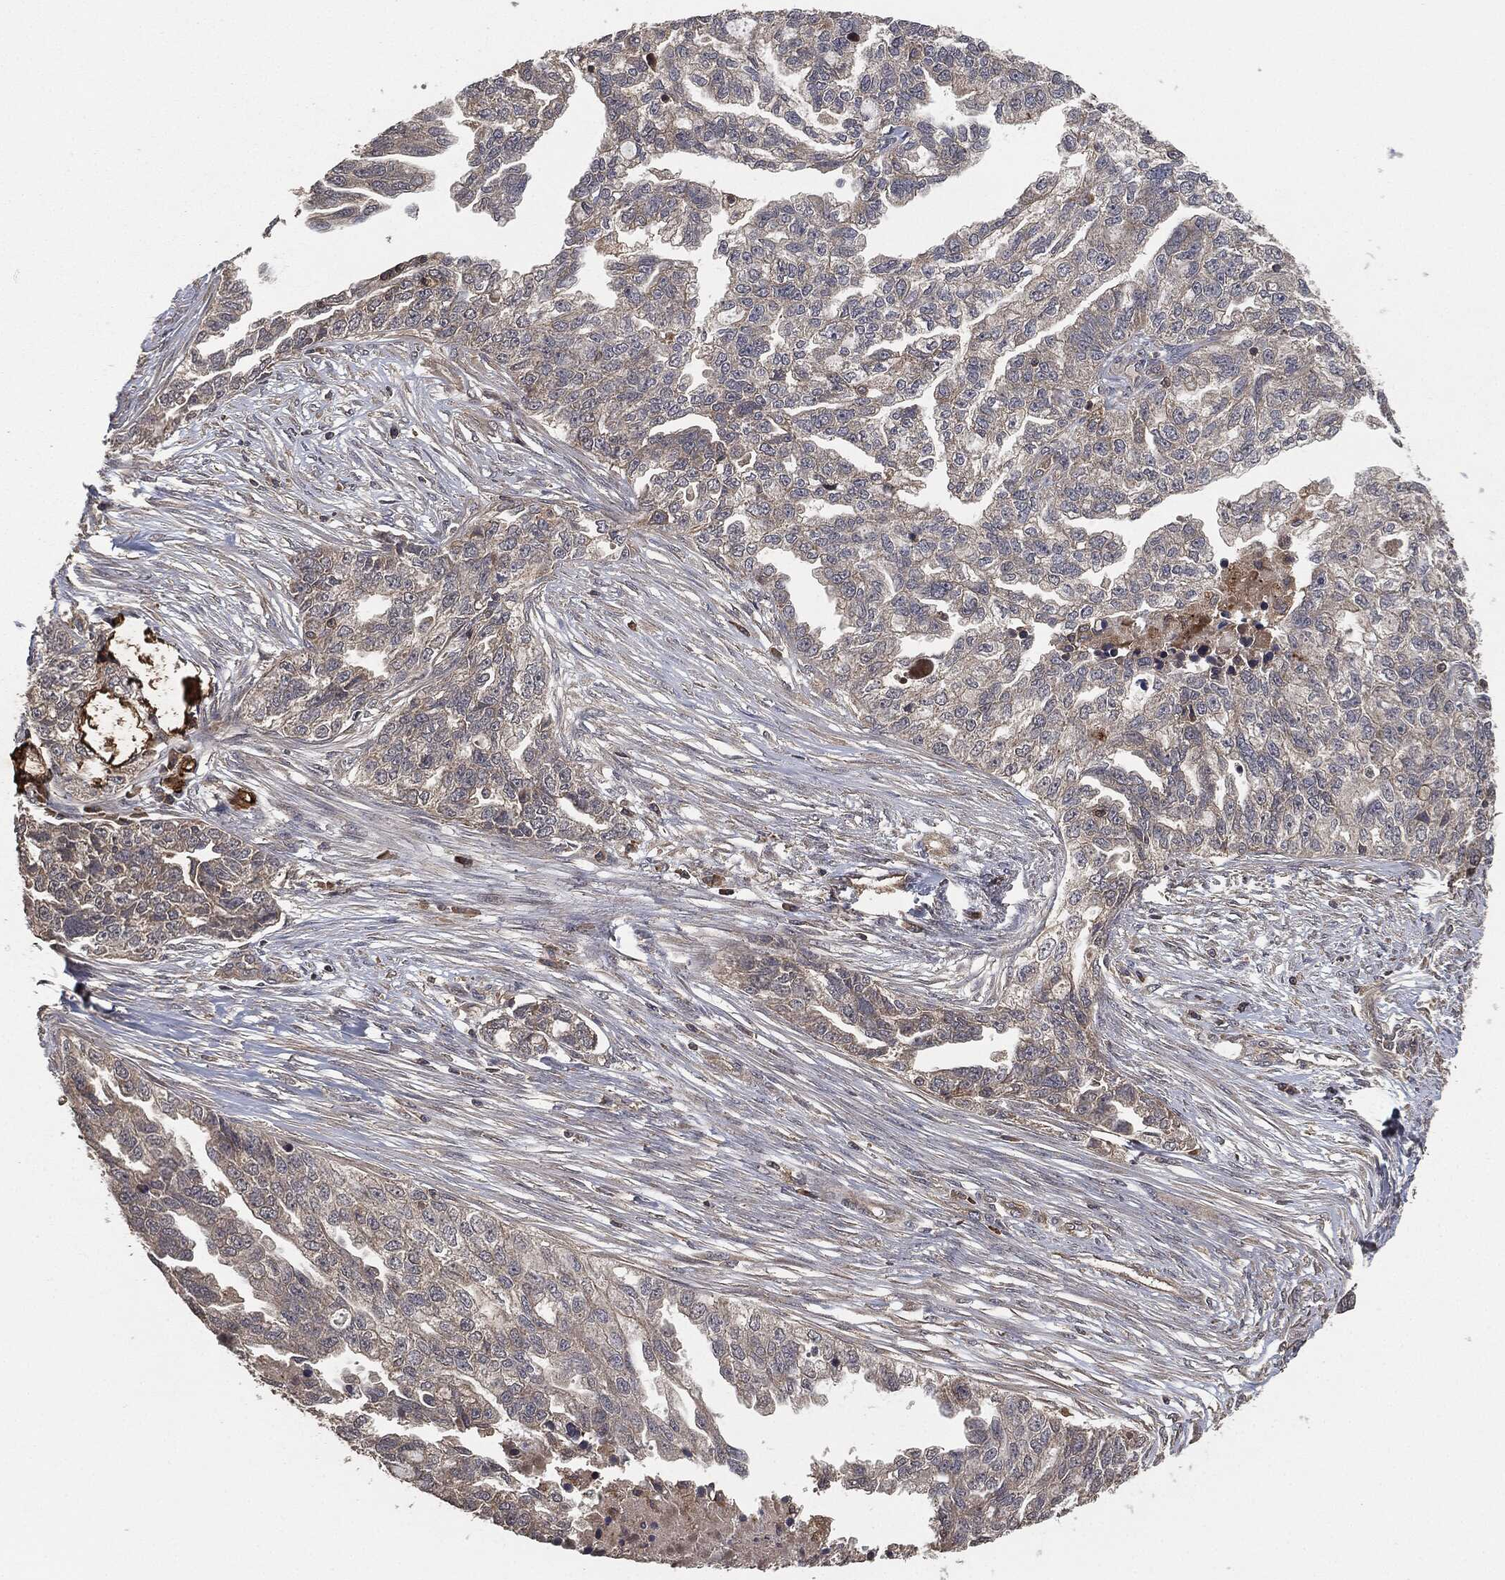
{"staining": {"intensity": "weak", "quantity": "<25%", "location": "cytoplasmic/membranous"}, "tissue": "ovarian cancer", "cell_type": "Tumor cells", "image_type": "cancer", "snomed": [{"axis": "morphology", "description": "Cystadenocarcinoma, serous, NOS"}, {"axis": "topography", "description": "Ovary"}], "caption": "Protein analysis of ovarian serous cystadenocarcinoma shows no significant staining in tumor cells.", "gene": "ERBIN", "patient": {"sex": "female", "age": 51}}